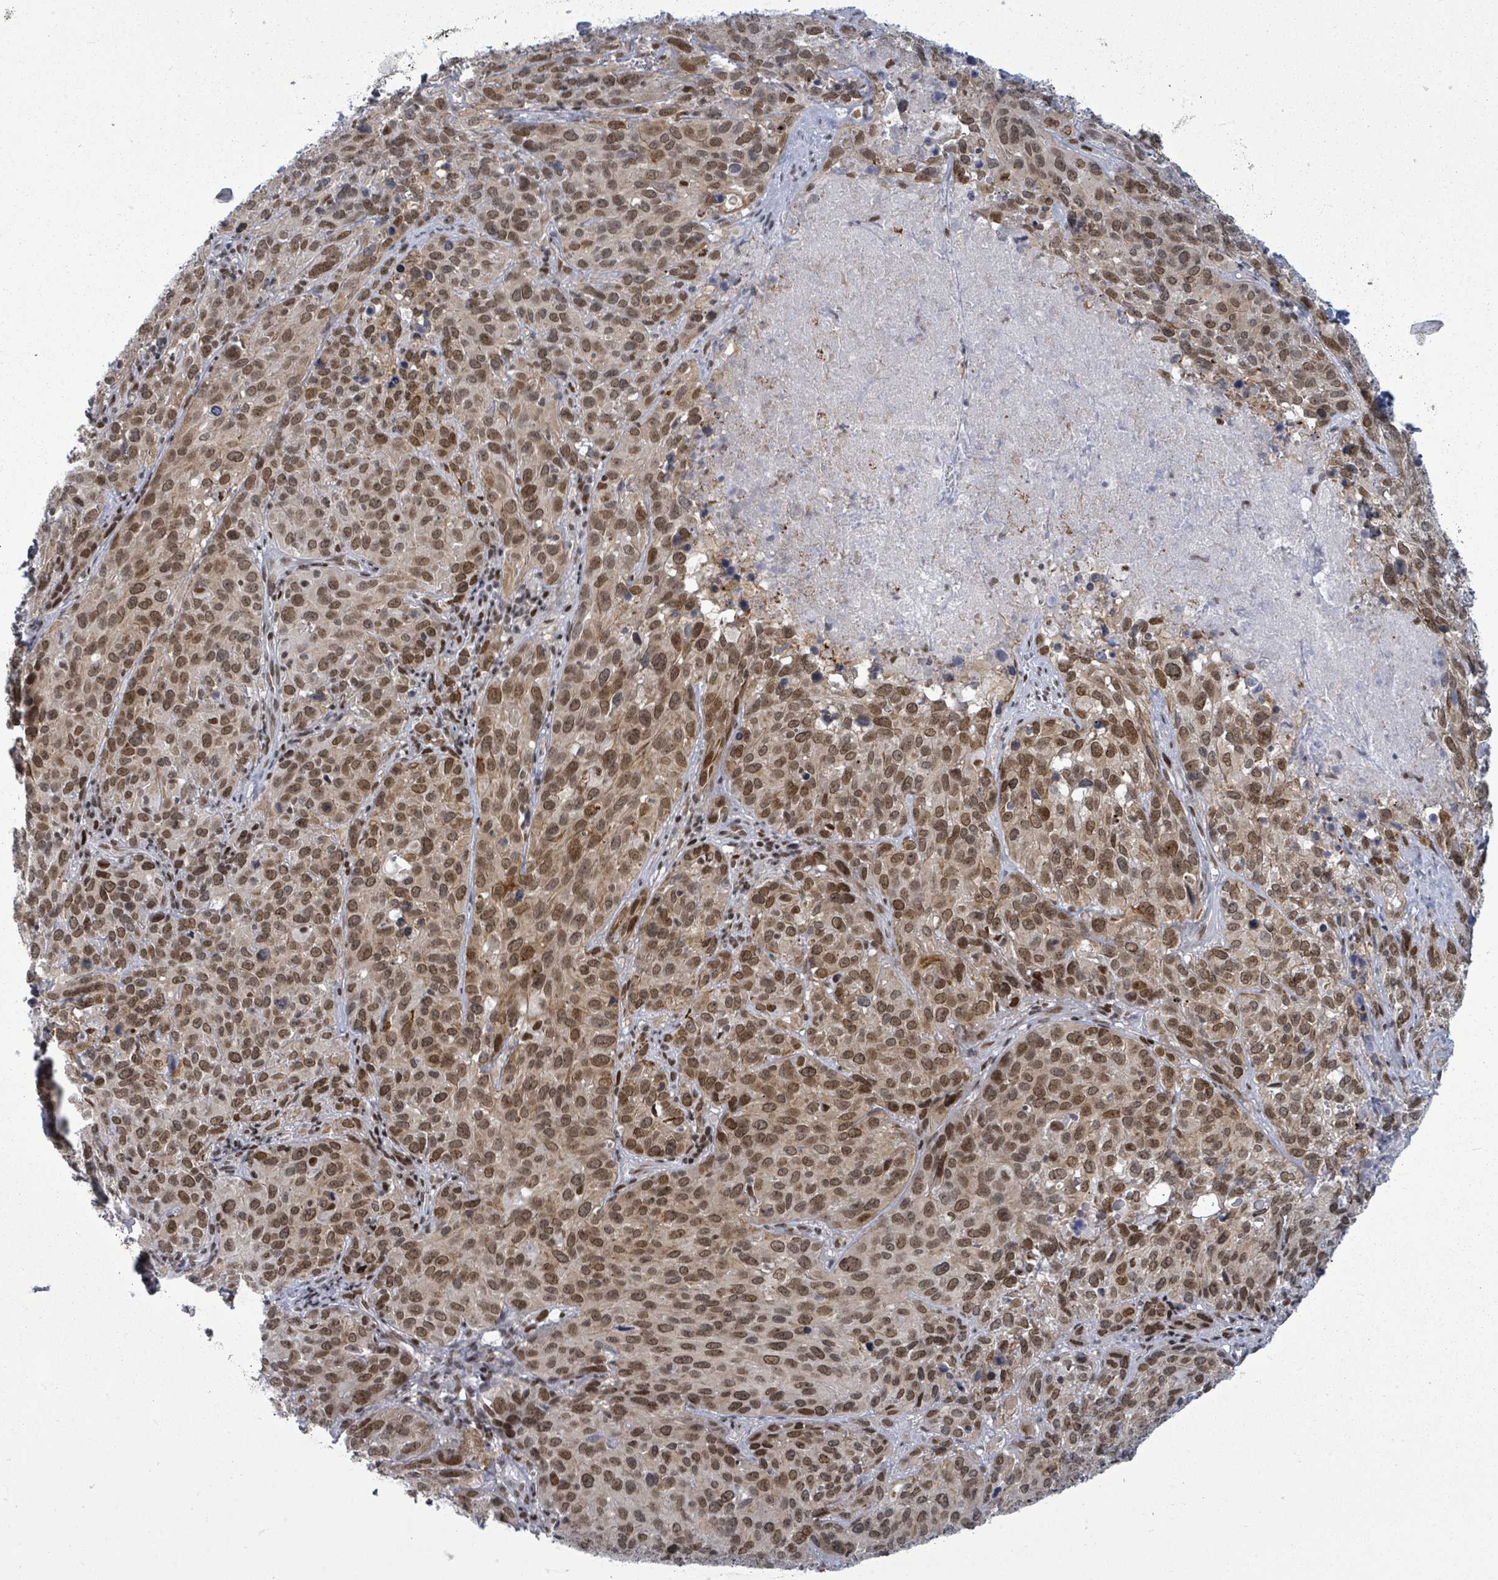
{"staining": {"intensity": "moderate", "quantity": ">75%", "location": "cytoplasmic/membranous,nuclear"}, "tissue": "cervical cancer", "cell_type": "Tumor cells", "image_type": "cancer", "snomed": [{"axis": "morphology", "description": "Squamous cell carcinoma, NOS"}, {"axis": "topography", "description": "Cervix"}], "caption": "DAB (3,3'-diaminobenzidine) immunohistochemical staining of cervical cancer demonstrates moderate cytoplasmic/membranous and nuclear protein staining in approximately >75% of tumor cells.", "gene": "ERCC5", "patient": {"sex": "female", "age": 51}}